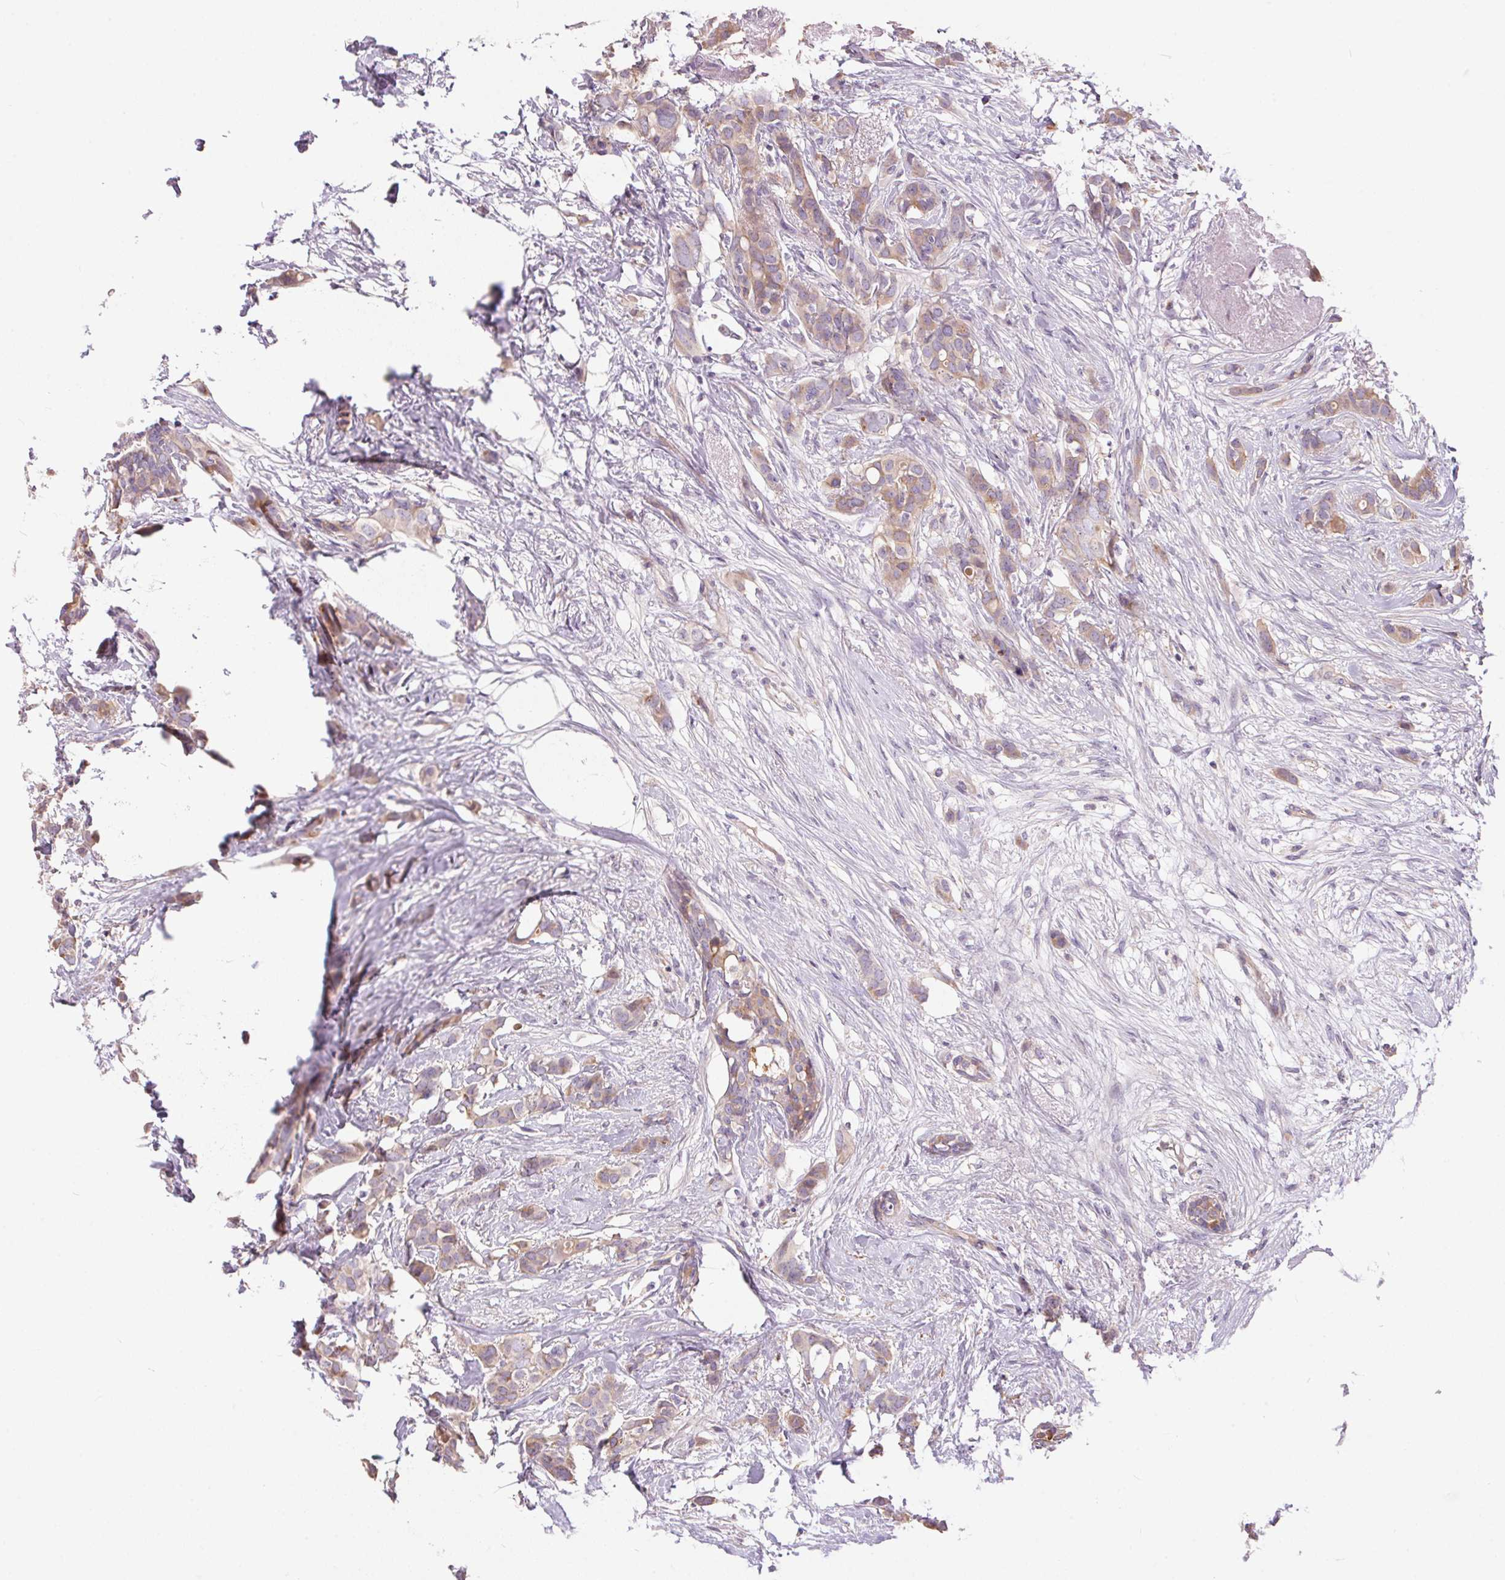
{"staining": {"intensity": "weak", "quantity": ">75%", "location": "cytoplasmic/membranous"}, "tissue": "breast cancer", "cell_type": "Tumor cells", "image_type": "cancer", "snomed": [{"axis": "morphology", "description": "Duct carcinoma"}, {"axis": "topography", "description": "Breast"}], "caption": "A low amount of weak cytoplasmic/membranous positivity is present in about >75% of tumor cells in breast intraductal carcinoma tissue.", "gene": "UNC13B", "patient": {"sex": "female", "age": 62}}